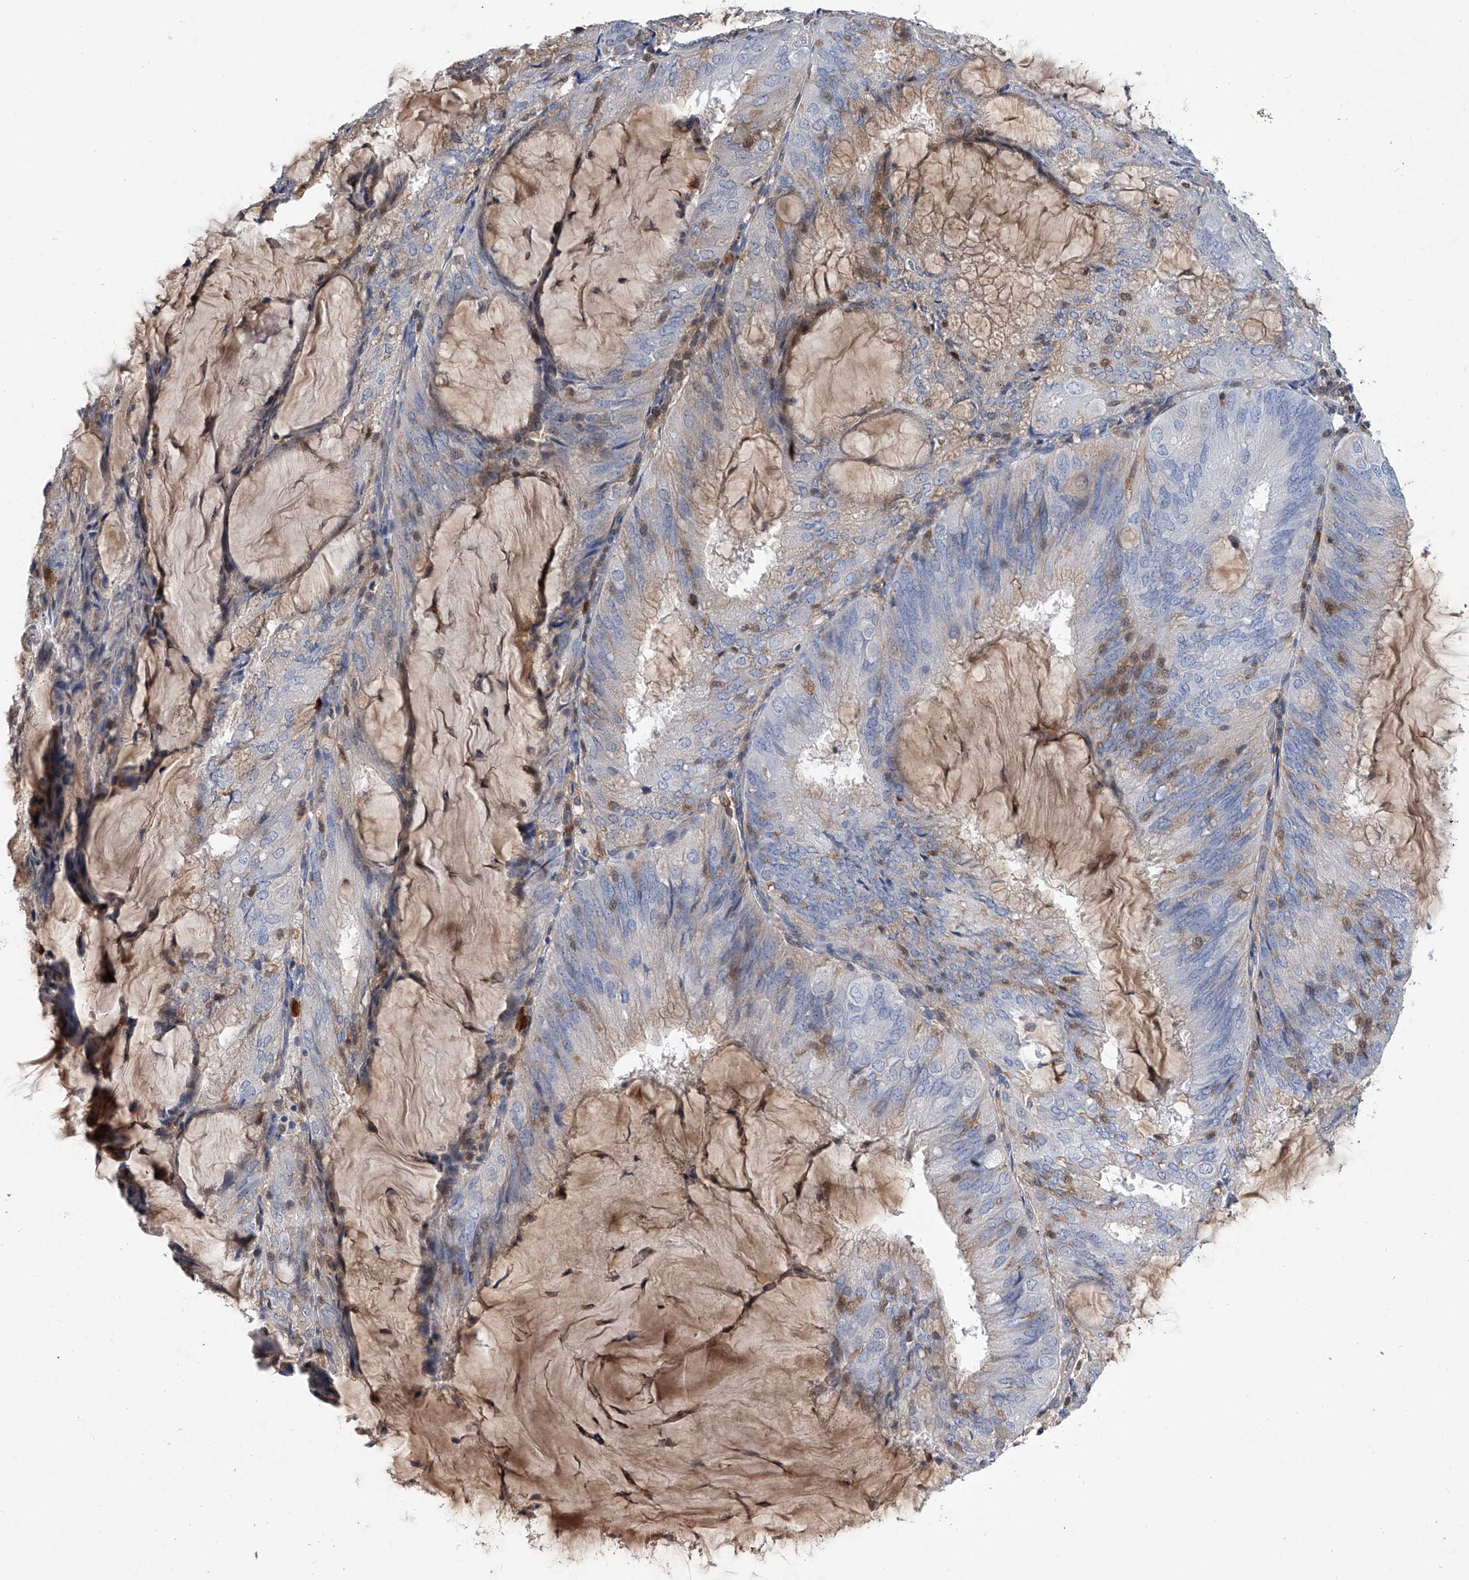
{"staining": {"intensity": "weak", "quantity": "<25%", "location": "cytoplasmic/membranous"}, "tissue": "endometrial cancer", "cell_type": "Tumor cells", "image_type": "cancer", "snomed": [{"axis": "morphology", "description": "Adenocarcinoma, NOS"}, {"axis": "topography", "description": "Endometrium"}], "caption": "The micrograph demonstrates no significant positivity in tumor cells of adenocarcinoma (endometrial).", "gene": "SERPINB9", "patient": {"sex": "female", "age": 81}}